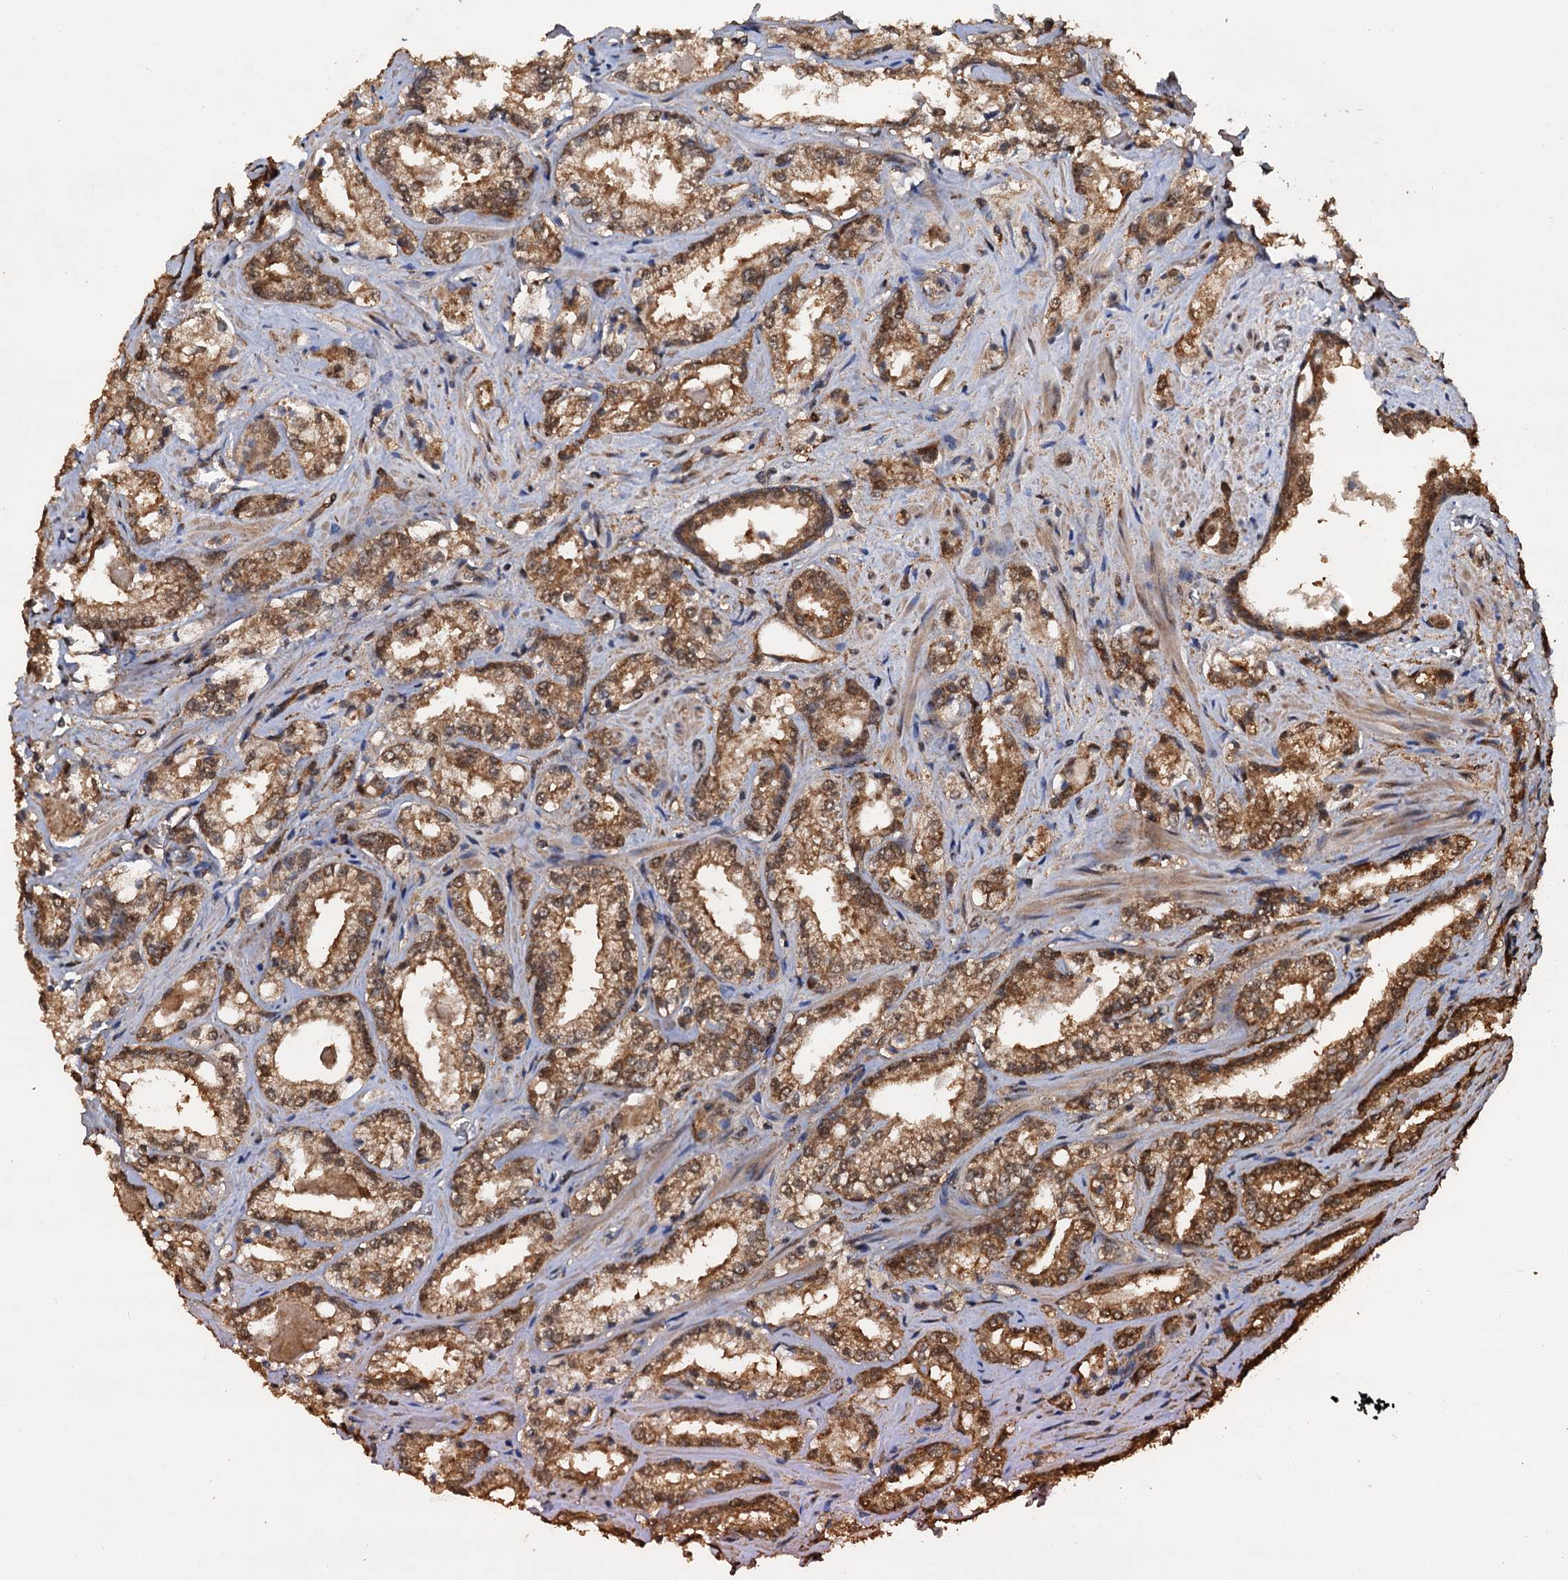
{"staining": {"intensity": "moderate", "quantity": ">75%", "location": "cytoplasmic/membranous,nuclear"}, "tissue": "prostate cancer", "cell_type": "Tumor cells", "image_type": "cancer", "snomed": [{"axis": "morphology", "description": "Adenocarcinoma, Low grade"}, {"axis": "topography", "description": "Prostate"}], "caption": "Prostate cancer stained for a protein displays moderate cytoplasmic/membranous and nuclear positivity in tumor cells.", "gene": "PSMD9", "patient": {"sex": "male", "age": 47}}